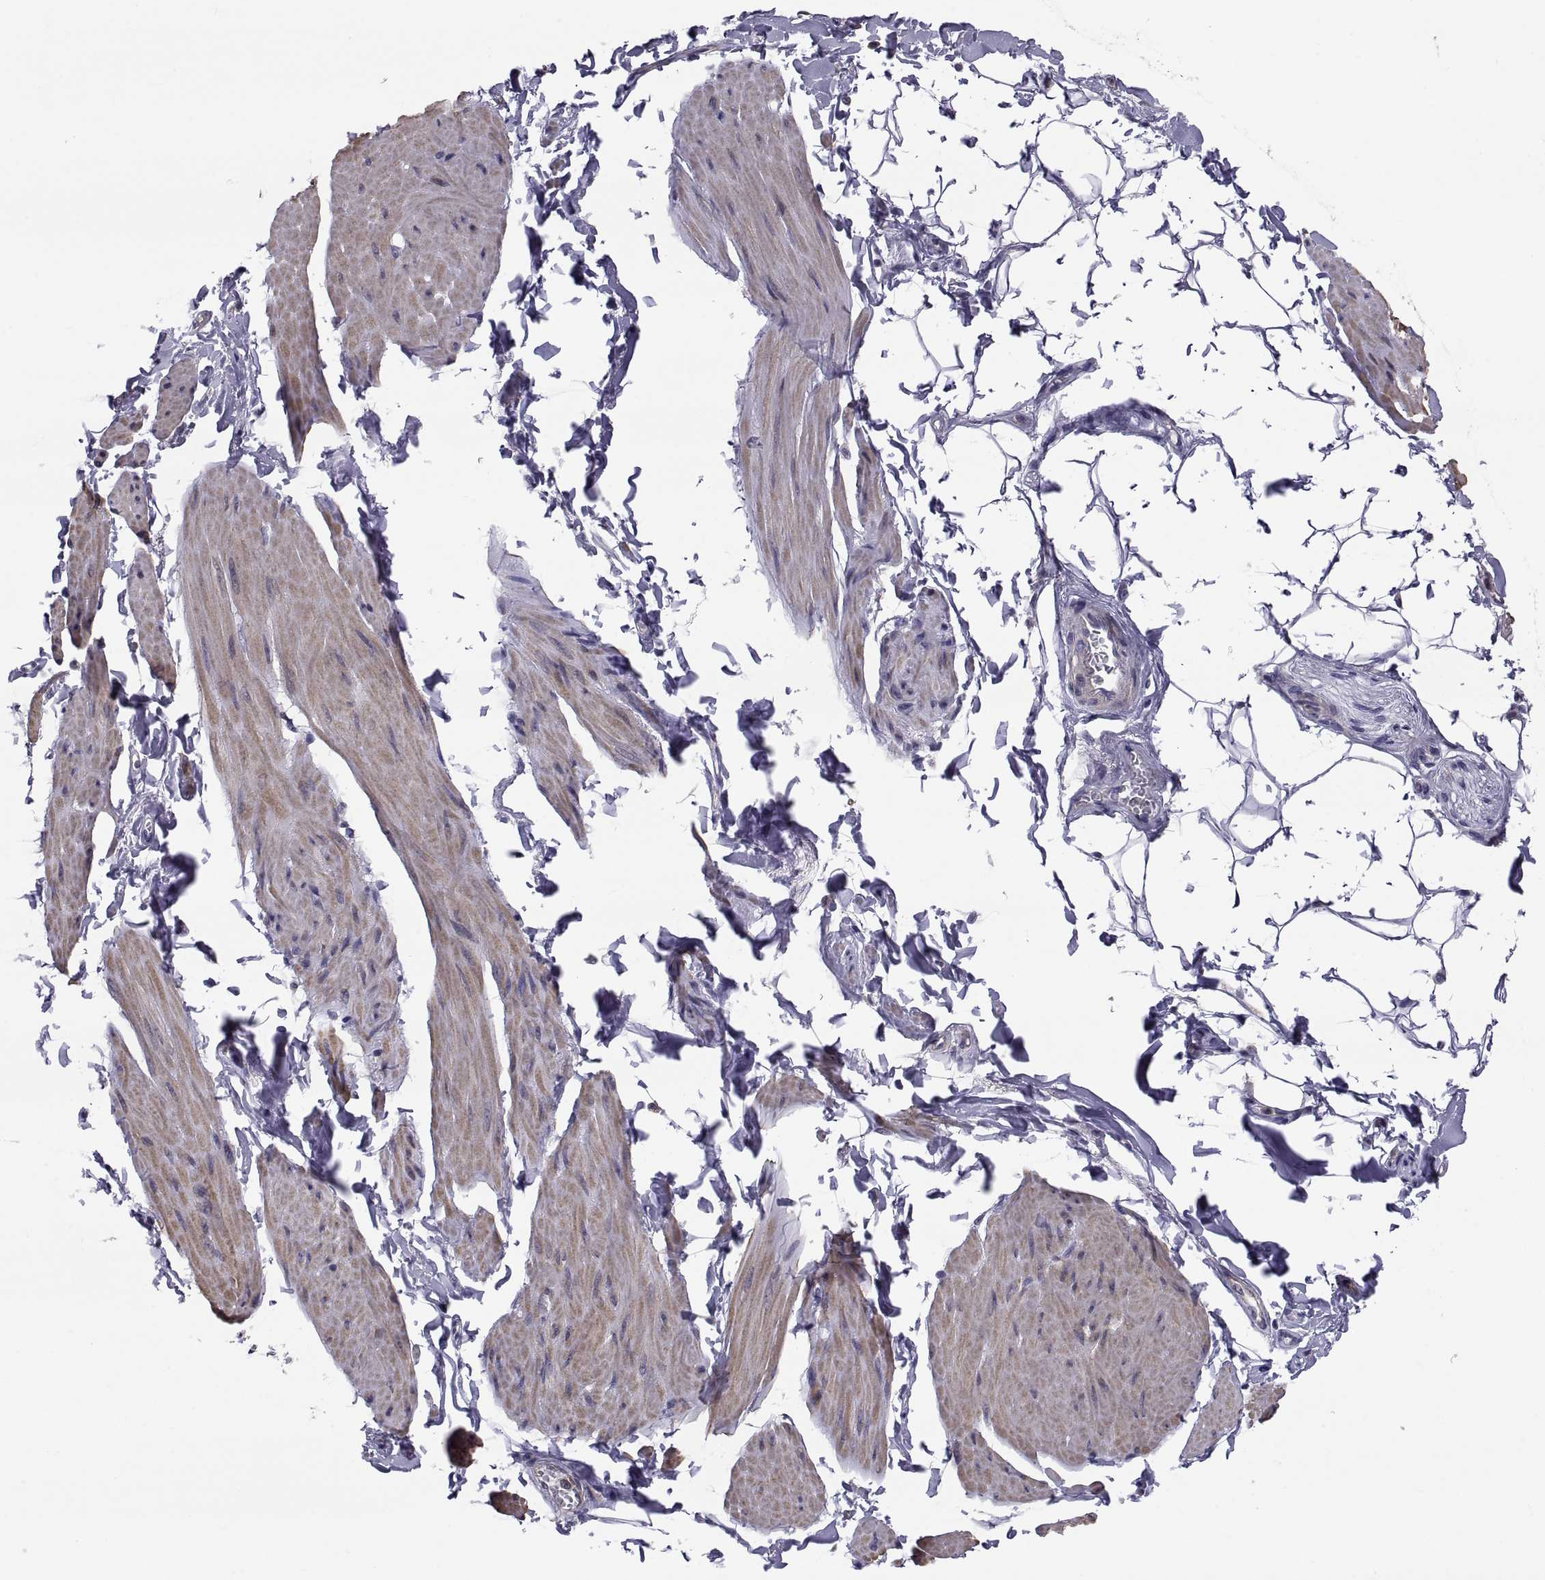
{"staining": {"intensity": "moderate", "quantity": "25%-75%", "location": "cytoplasmic/membranous"}, "tissue": "smooth muscle", "cell_type": "Smooth muscle cells", "image_type": "normal", "snomed": [{"axis": "morphology", "description": "Normal tissue, NOS"}, {"axis": "topography", "description": "Adipose tissue"}, {"axis": "topography", "description": "Smooth muscle"}, {"axis": "topography", "description": "Peripheral nerve tissue"}], "caption": "High-magnification brightfield microscopy of unremarkable smooth muscle stained with DAB (brown) and counterstained with hematoxylin (blue). smooth muscle cells exhibit moderate cytoplasmic/membranous expression is seen in about25%-75% of cells. (DAB (3,3'-diaminobenzidine) IHC, brown staining for protein, blue staining for nuclei).", "gene": "ANO1", "patient": {"sex": "male", "age": 83}}